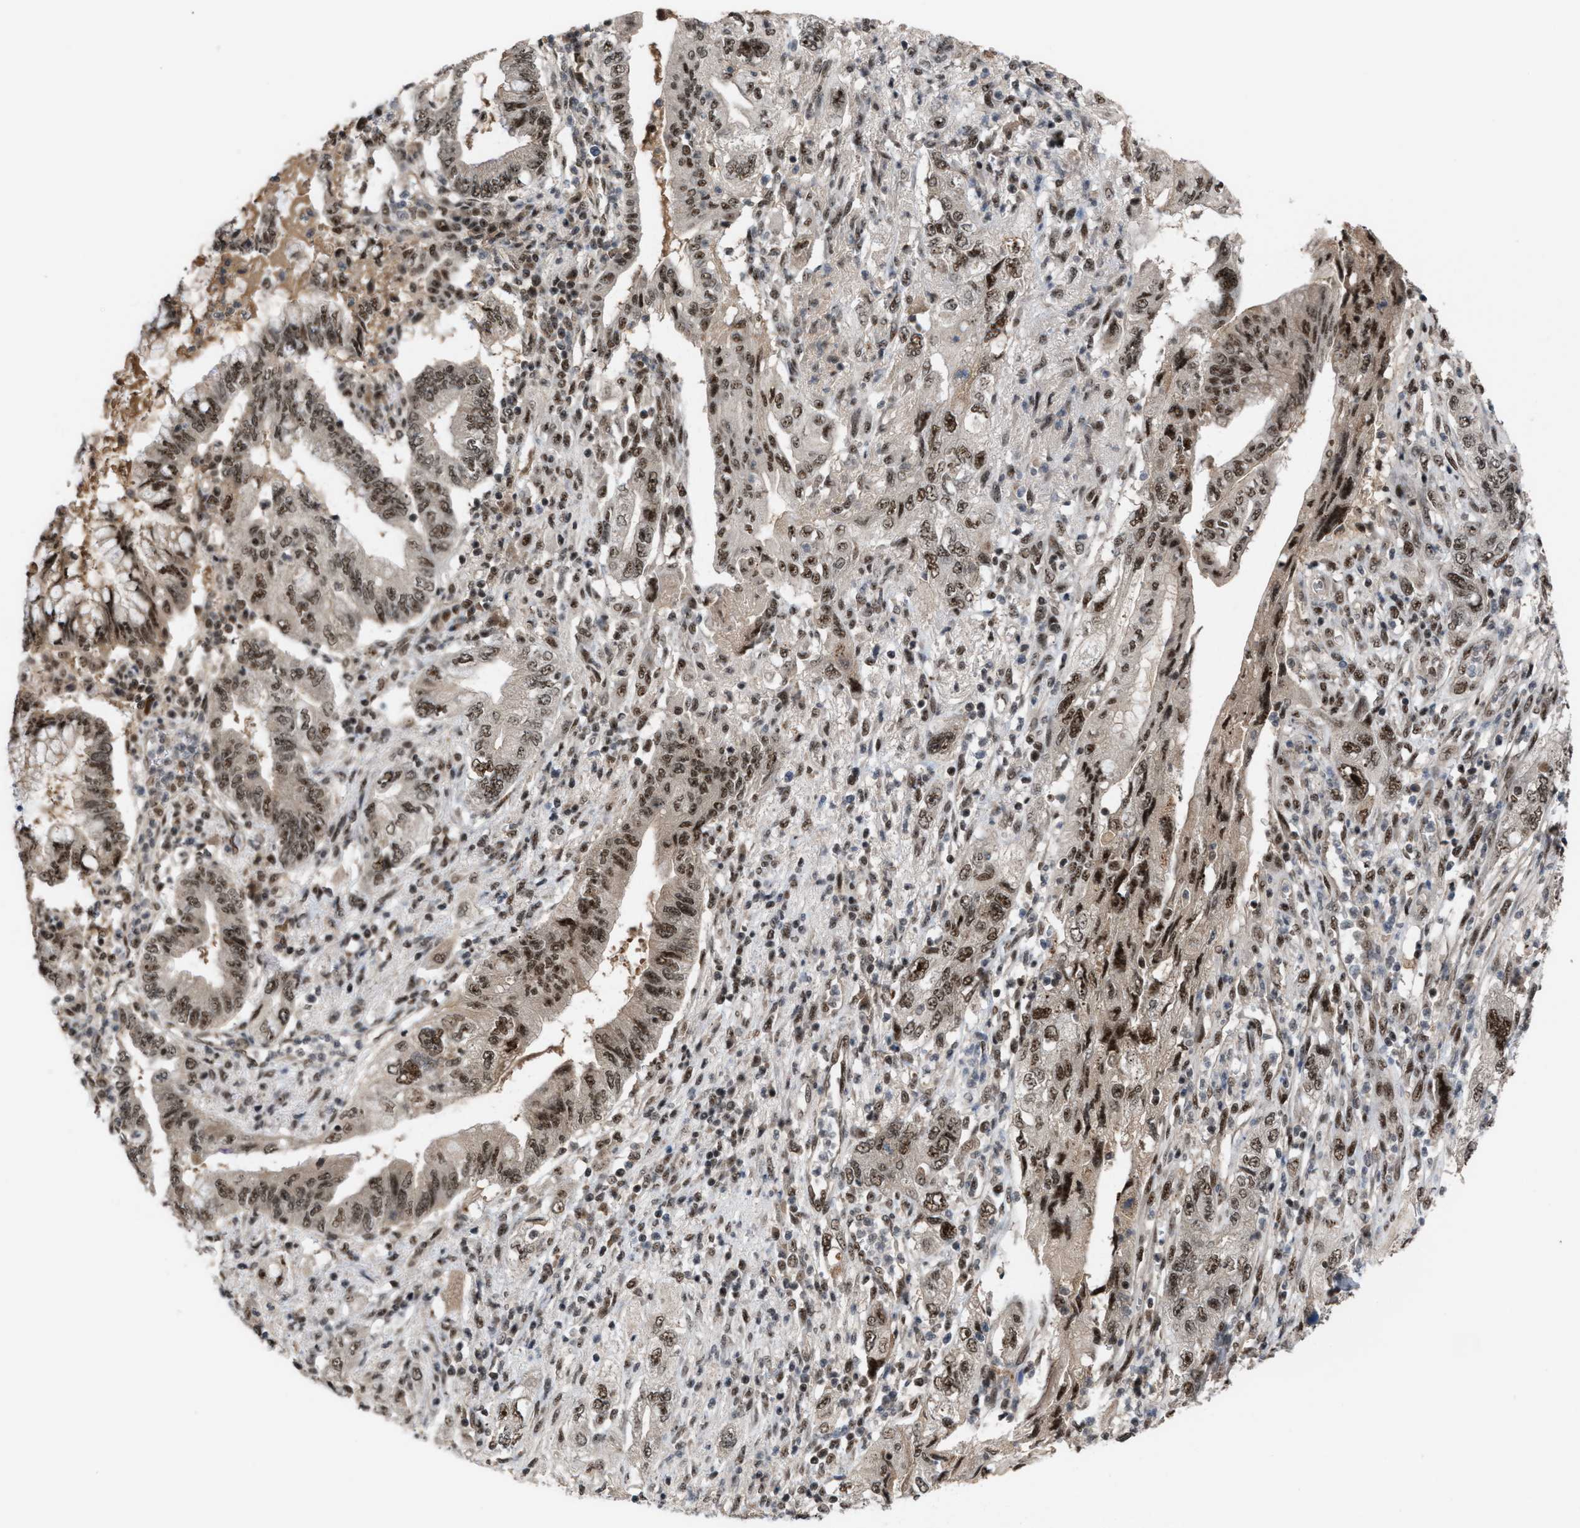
{"staining": {"intensity": "strong", "quantity": ">75%", "location": "nuclear"}, "tissue": "pancreatic cancer", "cell_type": "Tumor cells", "image_type": "cancer", "snomed": [{"axis": "morphology", "description": "Adenocarcinoma, NOS"}, {"axis": "topography", "description": "Pancreas"}], "caption": "Brown immunohistochemical staining in human pancreatic adenocarcinoma displays strong nuclear positivity in about >75% of tumor cells.", "gene": "PRPF4", "patient": {"sex": "female", "age": 73}}